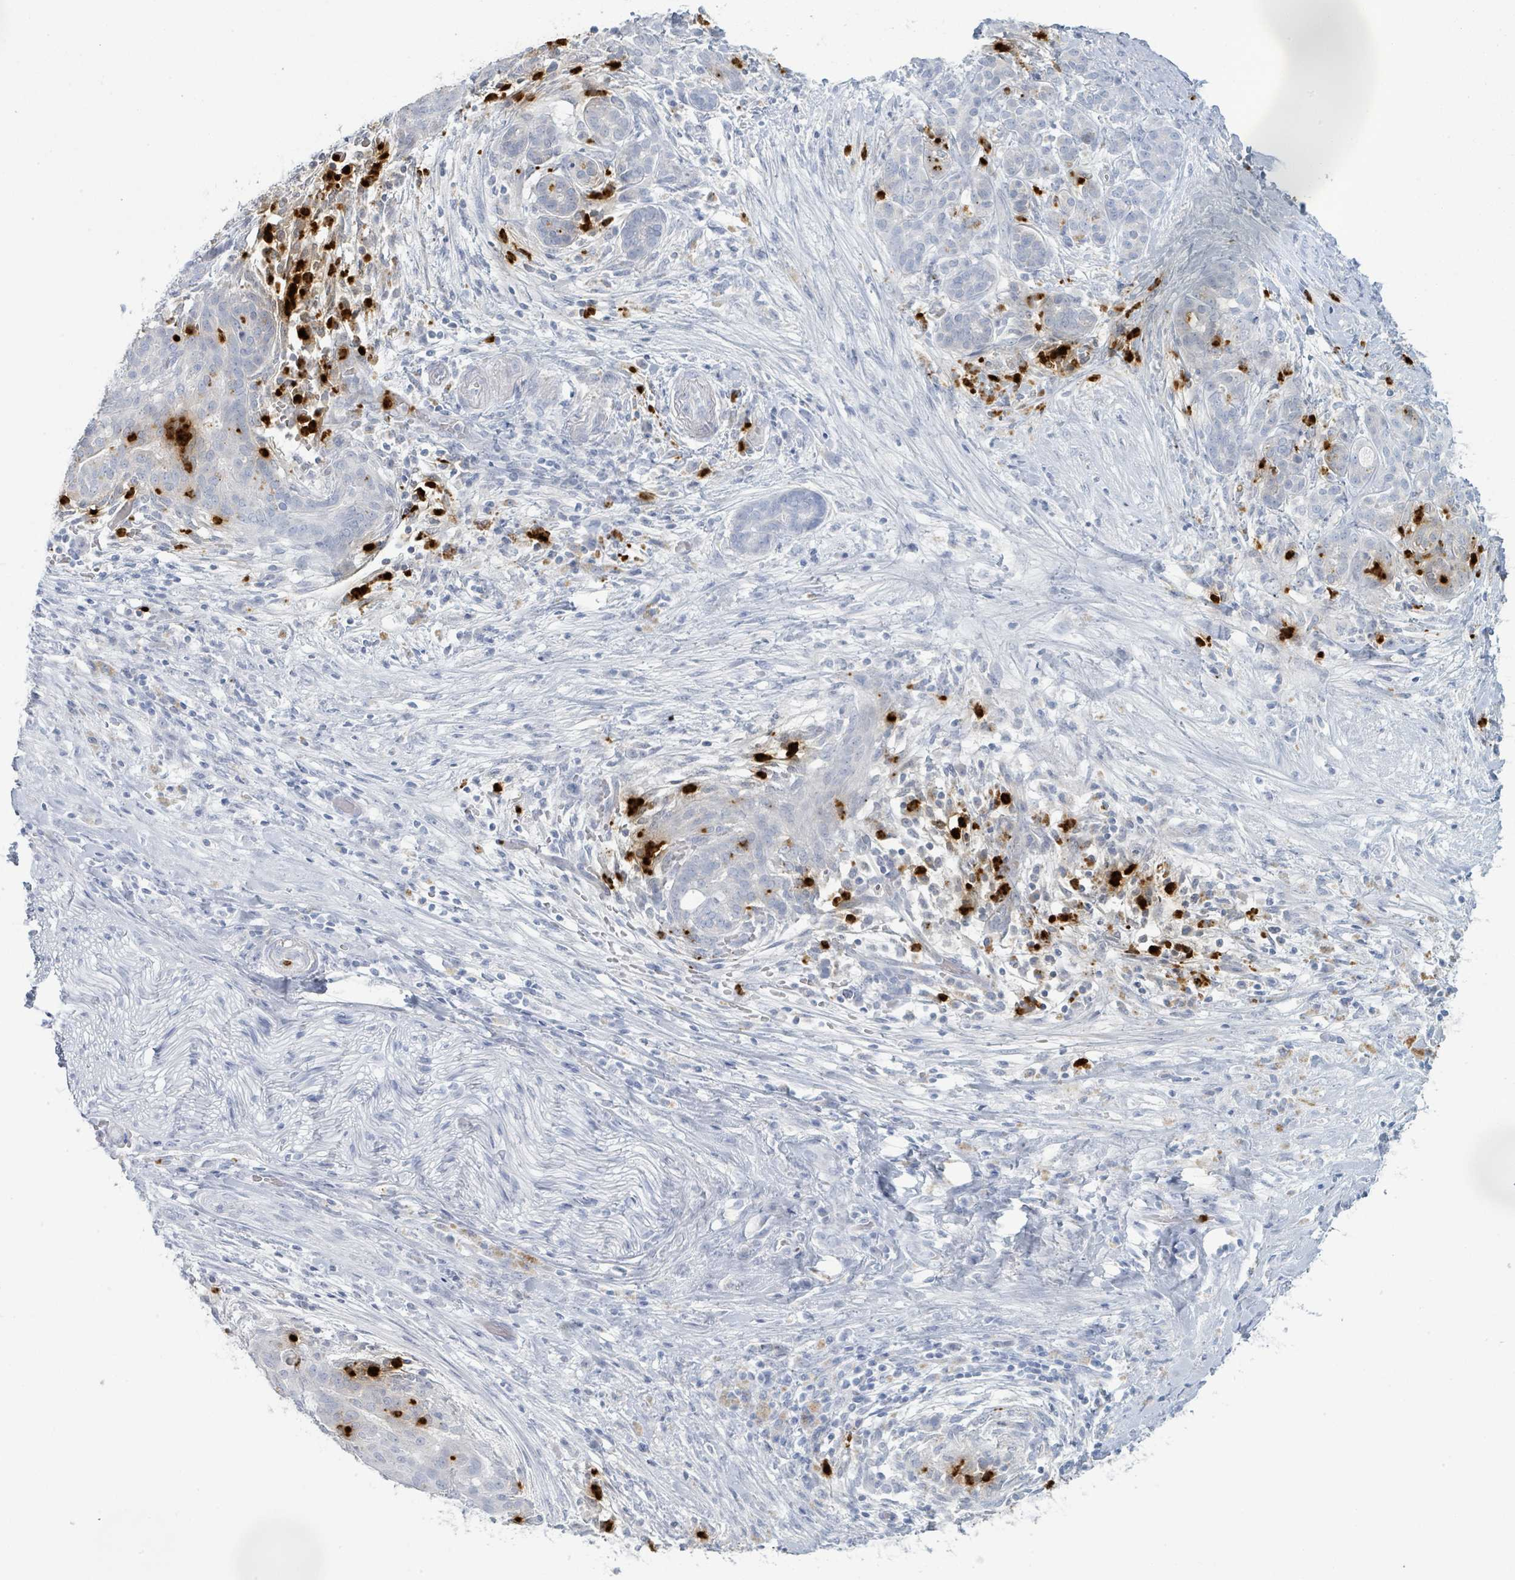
{"staining": {"intensity": "negative", "quantity": "none", "location": "none"}, "tissue": "pancreatic cancer", "cell_type": "Tumor cells", "image_type": "cancer", "snomed": [{"axis": "morphology", "description": "Adenocarcinoma, NOS"}, {"axis": "topography", "description": "Pancreas"}], "caption": "This micrograph is of pancreatic cancer (adenocarcinoma) stained with immunohistochemistry to label a protein in brown with the nuclei are counter-stained blue. There is no staining in tumor cells.", "gene": "DEFA4", "patient": {"sex": "male", "age": 44}}